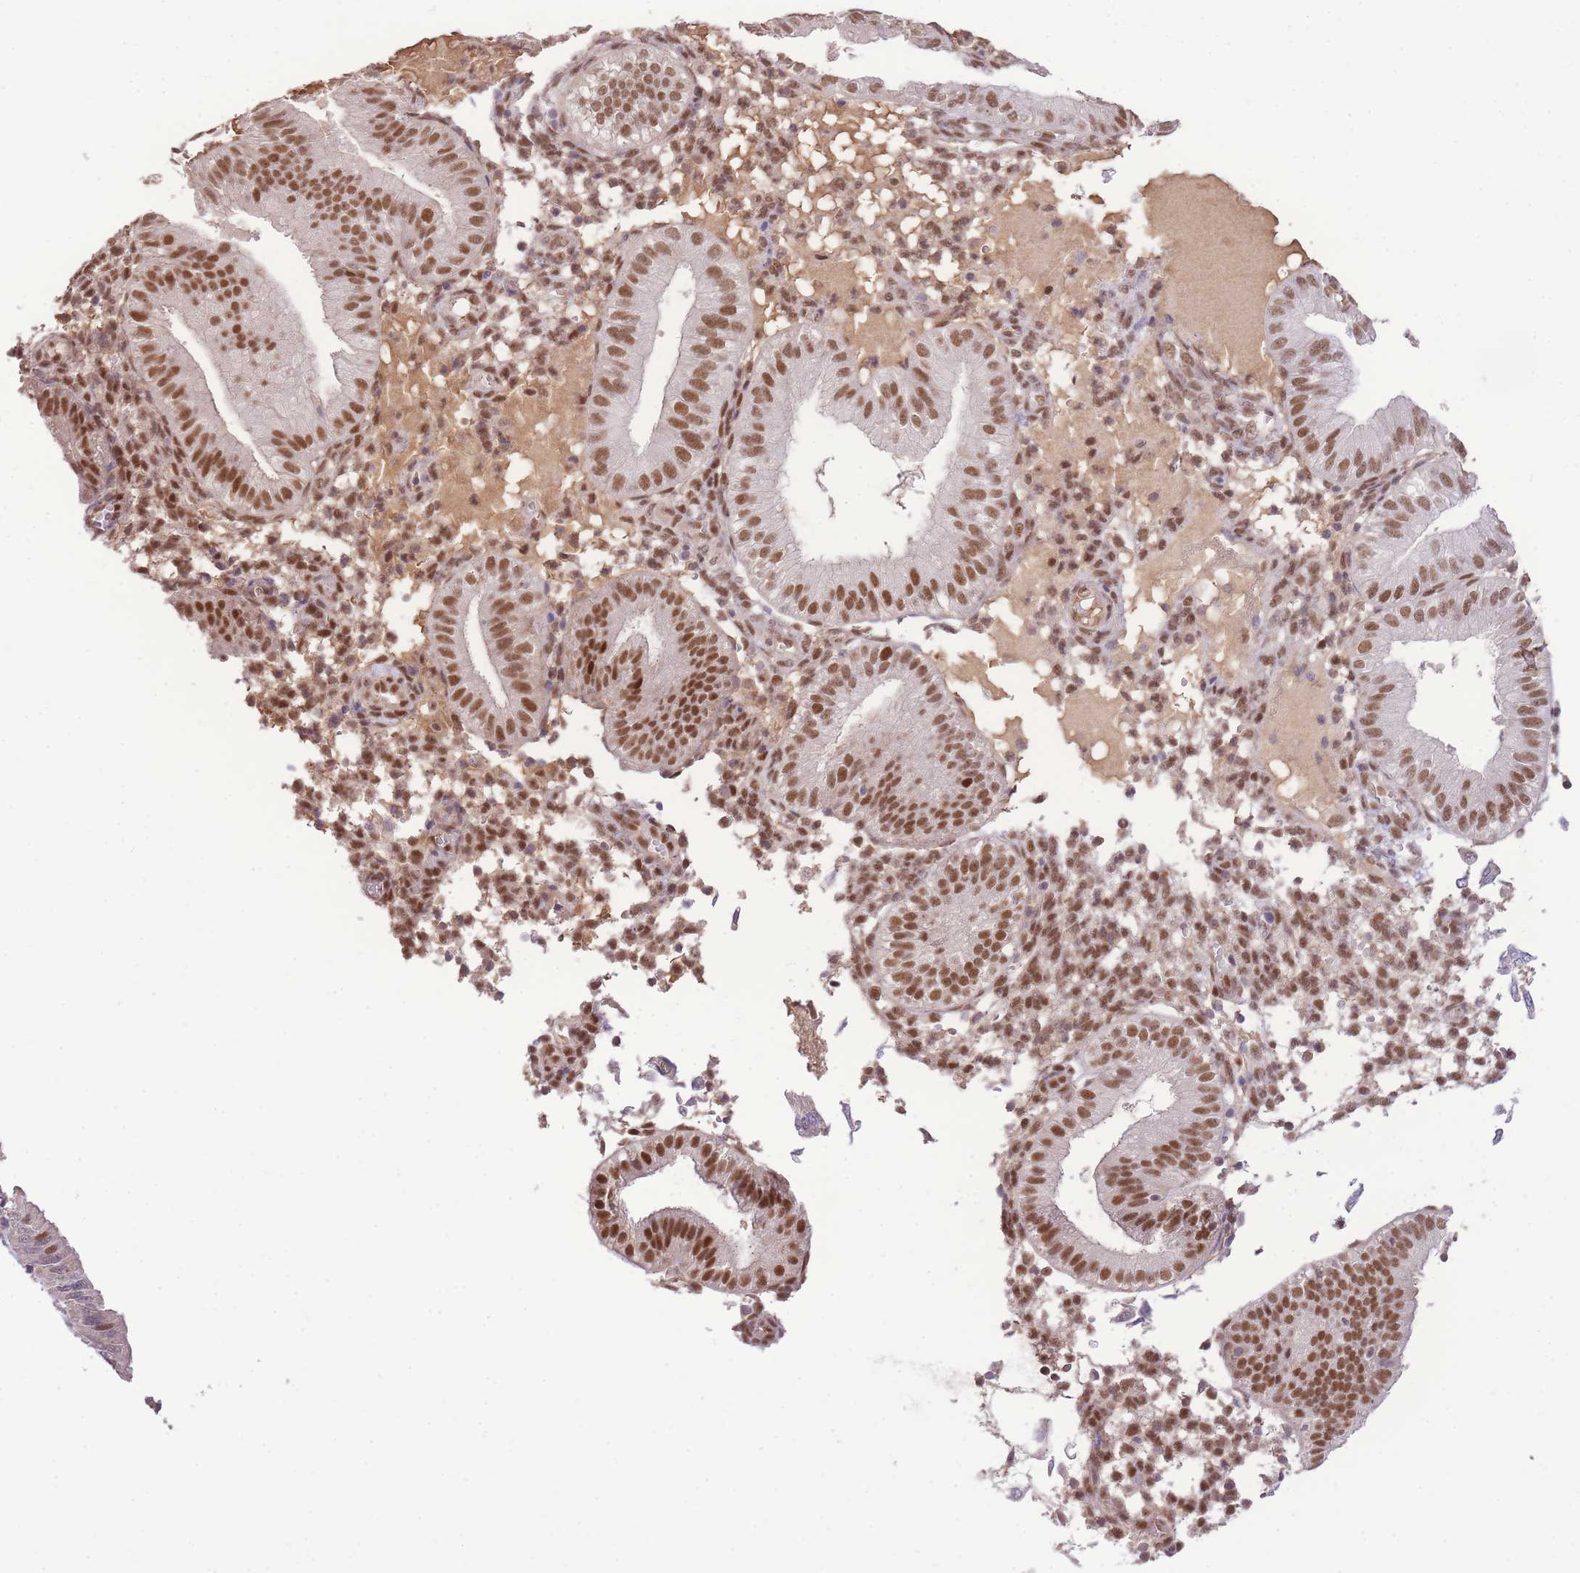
{"staining": {"intensity": "moderate", "quantity": "<25%", "location": "nuclear"}, "tissue": "endometrium", "cell_type": "Cells in endometrial stroma", "image_type": "normal", "snomed": [{"axis": "morphology", "description": "Normal tissue, NOS"}, {"axis": "topography", "description": "Endometrium"}], "caption": "This image reveals IHC staining of benign human endometrium, with low moderate nuclear staining in approximately <25% of cells in endometrial stroma.", "gene": "UBXN7", "patient": {"sex": "female", "age": 39}}